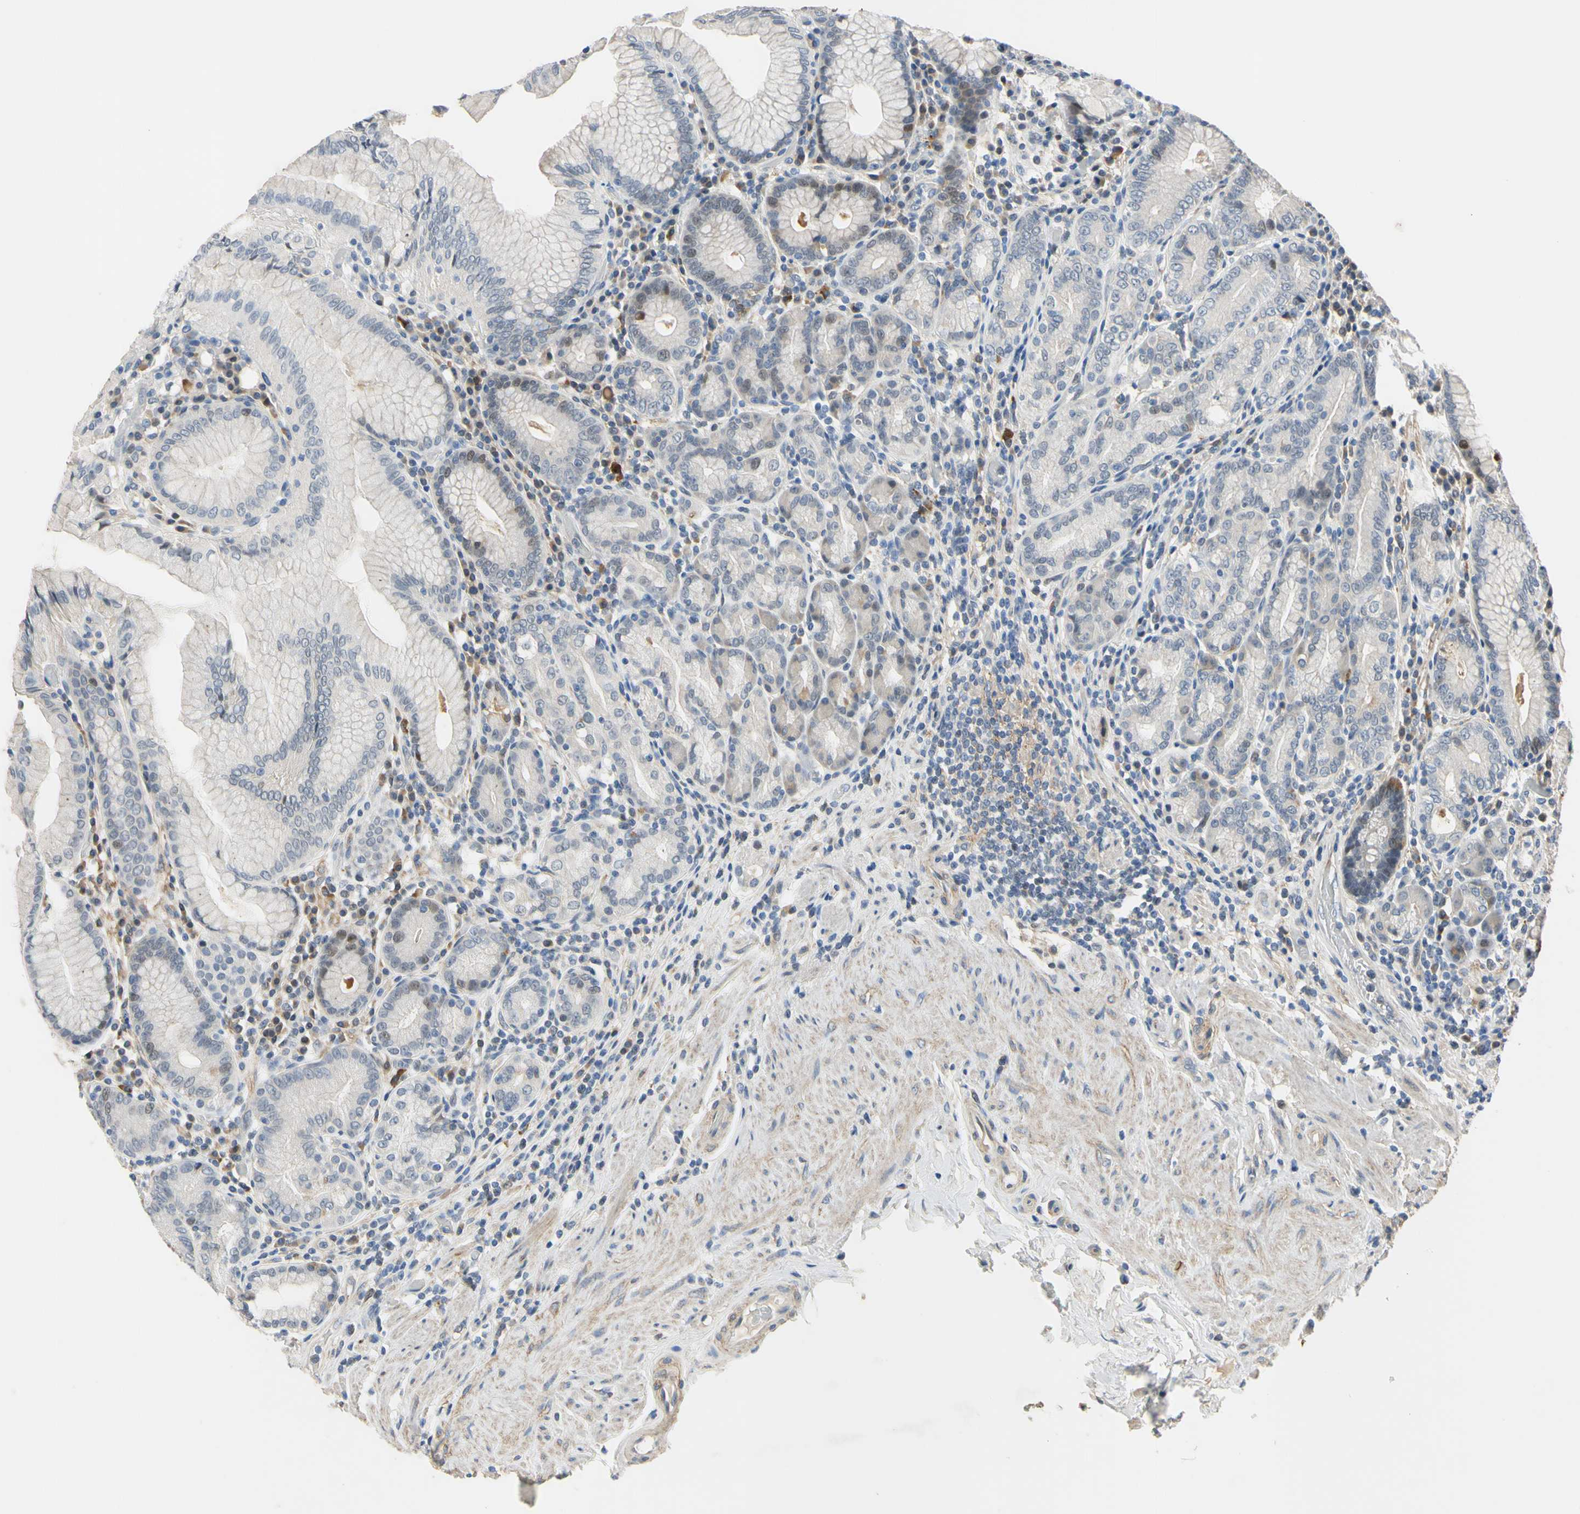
{"staining": {"intensity": "negative", "quantity": "none", "location": "none"}, "tissue": "stomach", "cell_type": "Glandular cells", "image_type": "normal", "snomed": [{"axis": "morphology", "description": "Normal tissue, NOS"}, {"axis": "topography", "description": "Stomach, lower"}], "caption": "An image of stomach stained for a protein exhibits no brown staining in glandular cells. Nuclei are stained in blue.", "gene": "LHX9", "patient": {"sex": "female", "age": 76}}